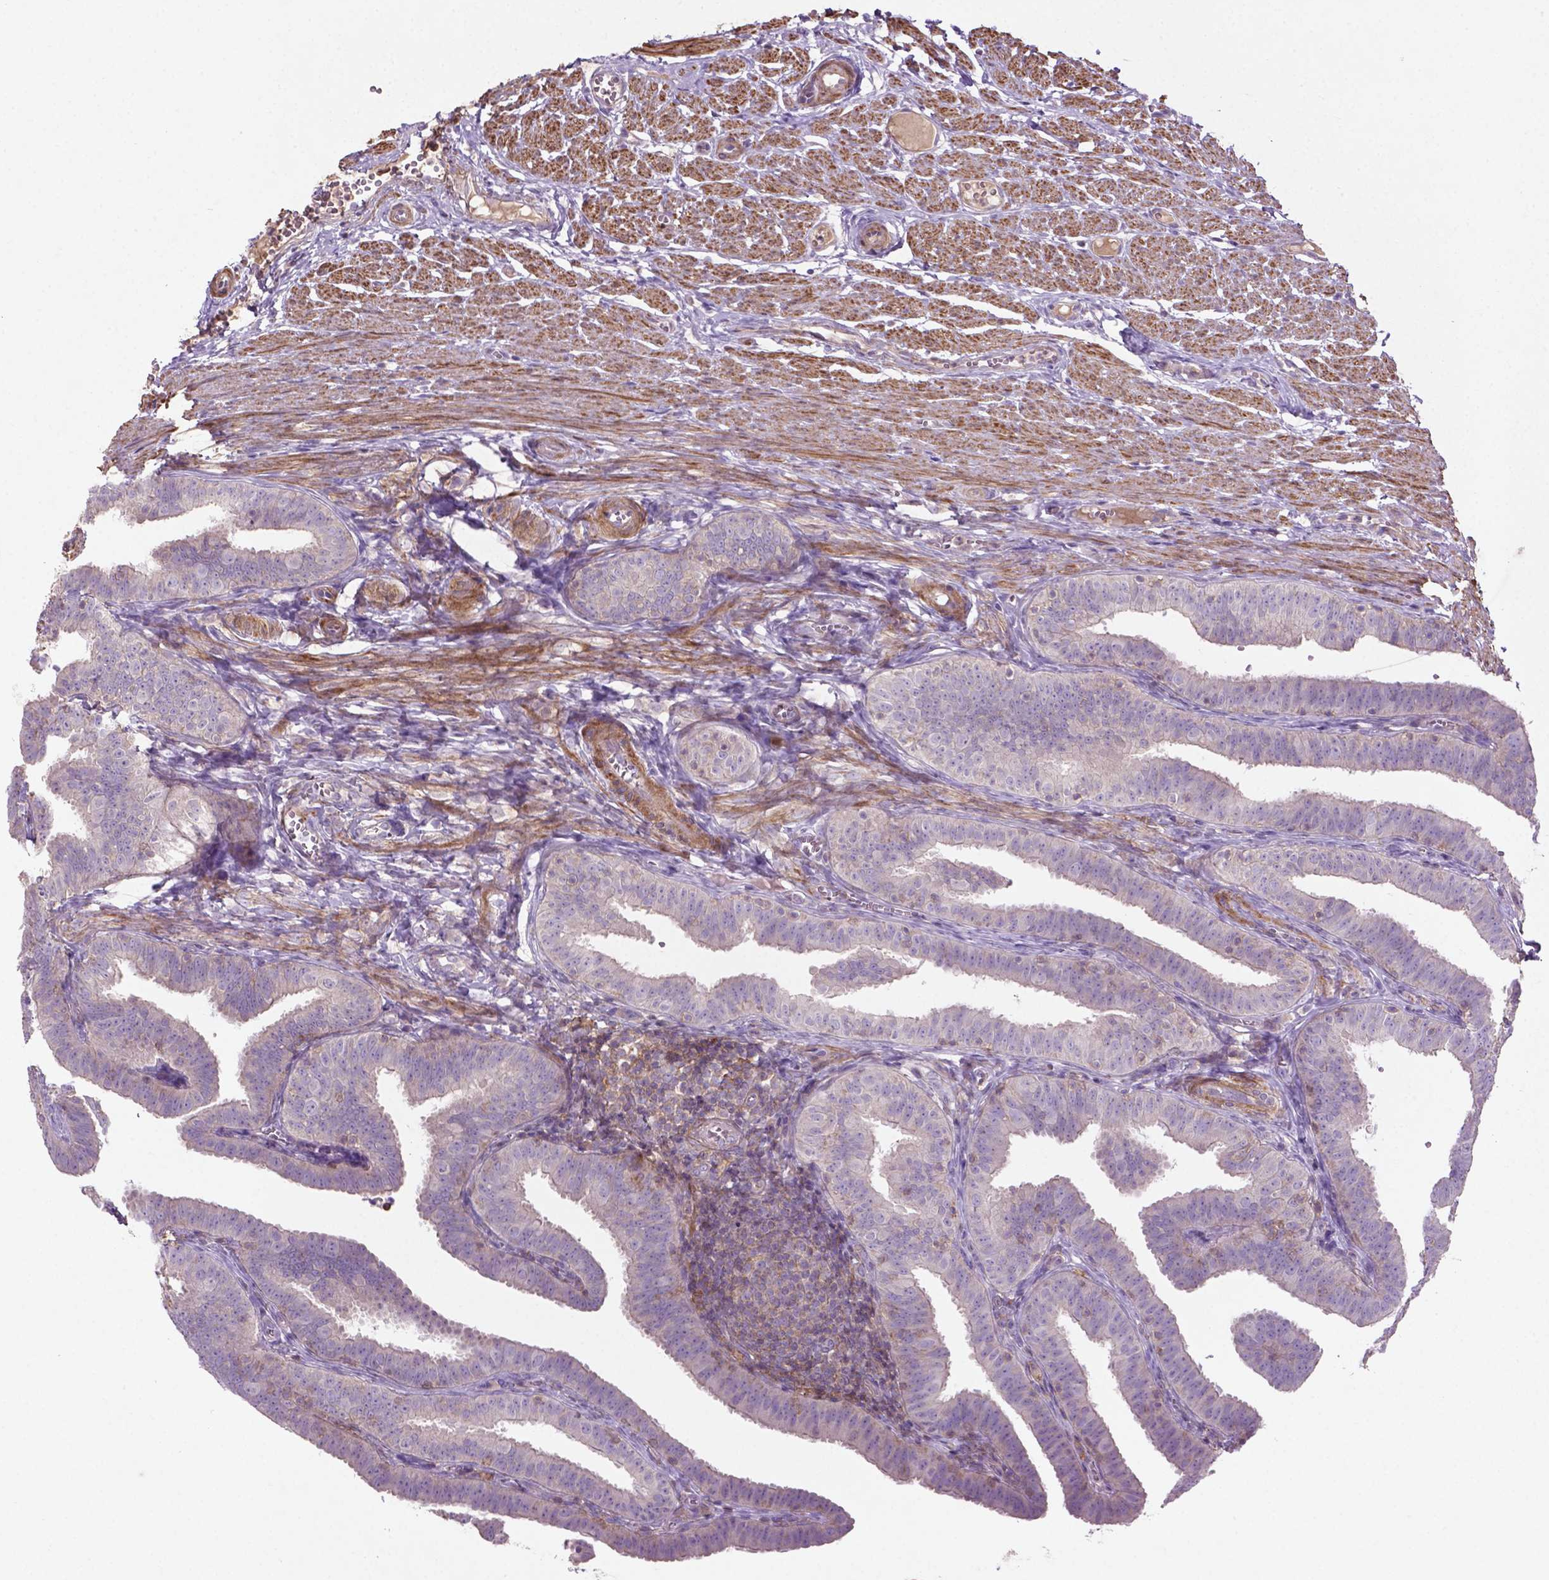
{"staining": {"intensity": "negative", "quantity": "none", "location": "none"}, "tissue": "fallopian tube", "cell_type": "Glandular cells", "image_type": "normal", "snomed": [{"axis": "morphology", "description": "Normal tissue, NOS"}, {"axis": "topography", "description": "Fallopian tube"}], "caption": "Glandular cells are negative for protein expression in benign human fallopian tube. (Stains: DAB (3,3'-diaminobenzidine) IHC with hematoxylin counter stain, Microscopy: brightfield microscopy at high magnification).", "gene": "BMP4", "patient": {"sex": "female", "age": 25}}